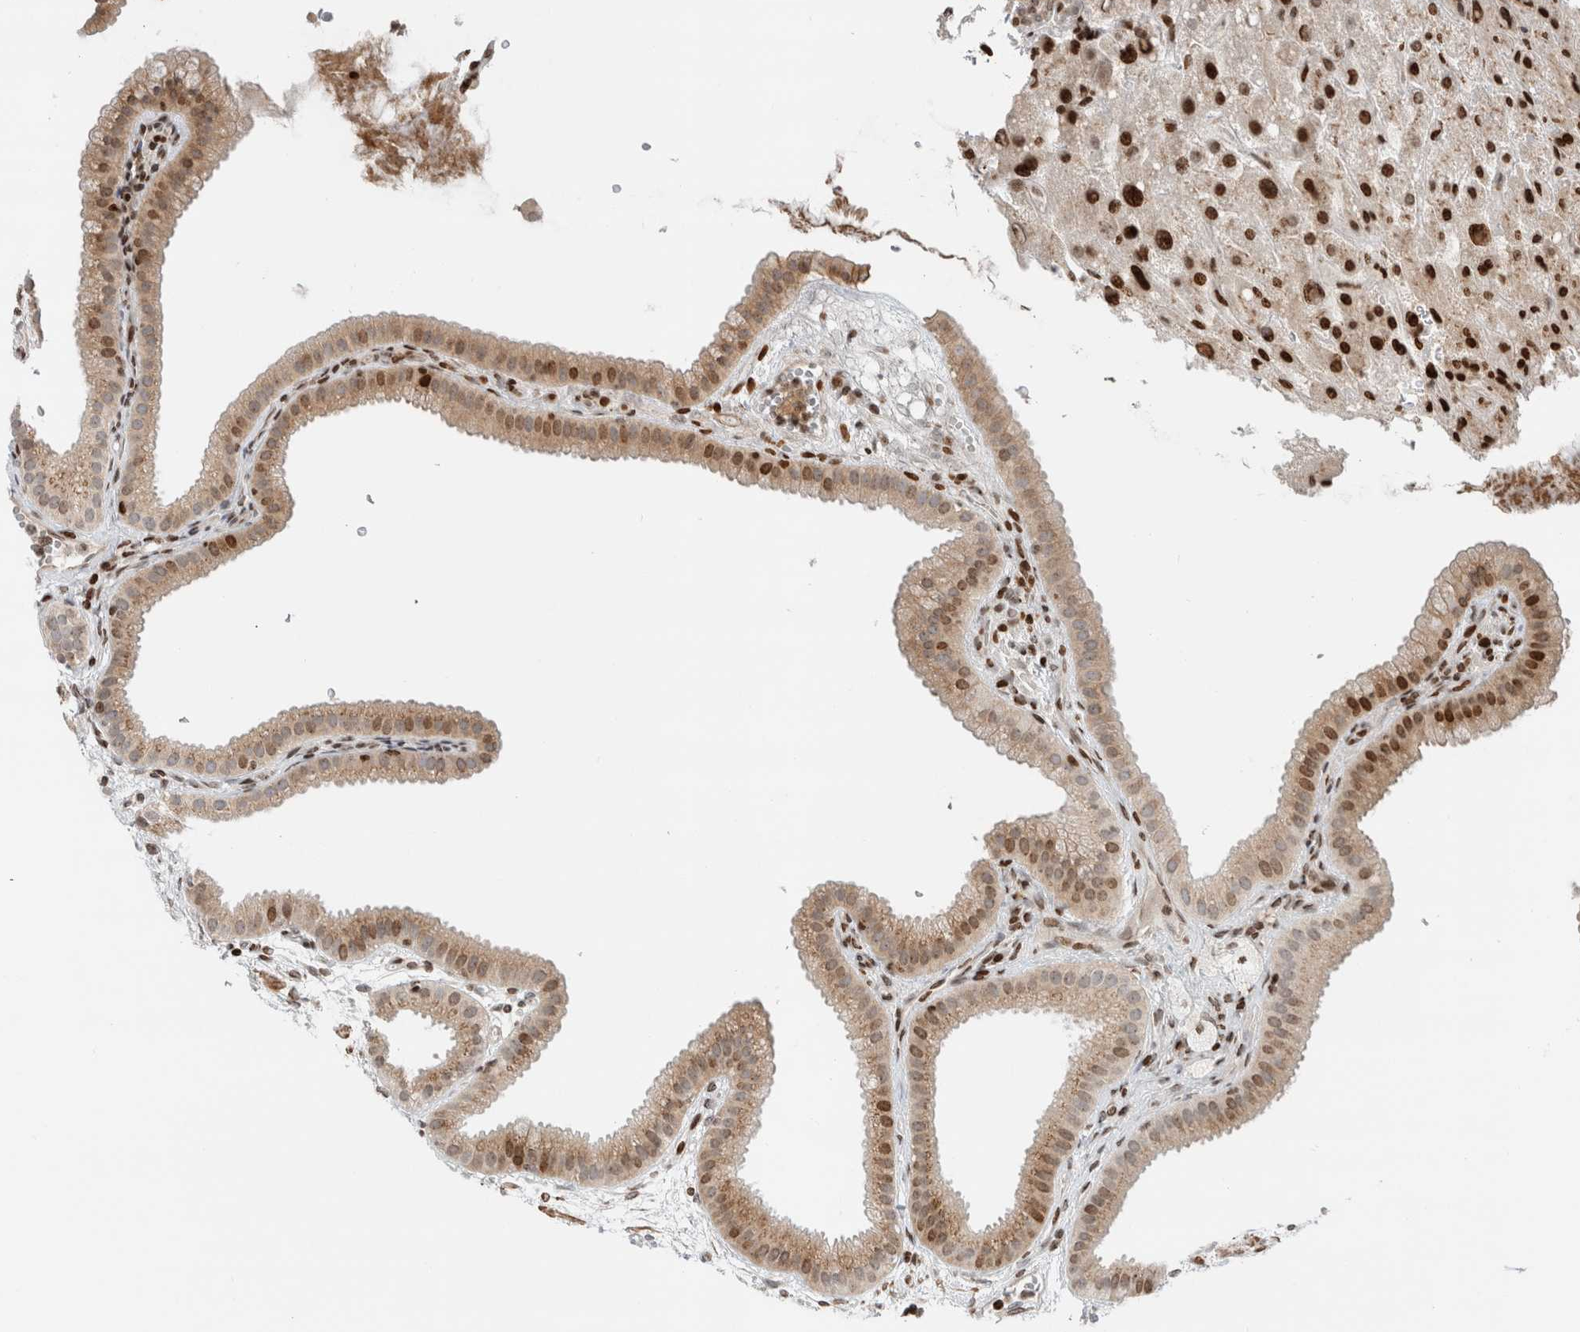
{"staining": {"intensity": "moderate", "quantity": "25%-75%", "location": "cytoplasmic/membranous,nuclear"}, "tissue": "gallbladder", "cell_type": "Glandular cells", "image_type": "normal", "snomed": [{"axis": "morphology", "description": "Normal tissue, NOS"}, {"axis": "topography", "description": "Gallbladder"}], "caption": "Immunohistochemistry photomicrograph of normal gallbladder: human gallbladder stained using immunohistochemistry (IHC) reveals medium levels of moderate protein expression localized specifically in the cytoplasmic/membranous,nuclear of glandular cells, appearing as a cytoplasmic/membranous,nuclear brown color.", "gene": "GINS4", "patient": {"sex": "female", "age": 64}}